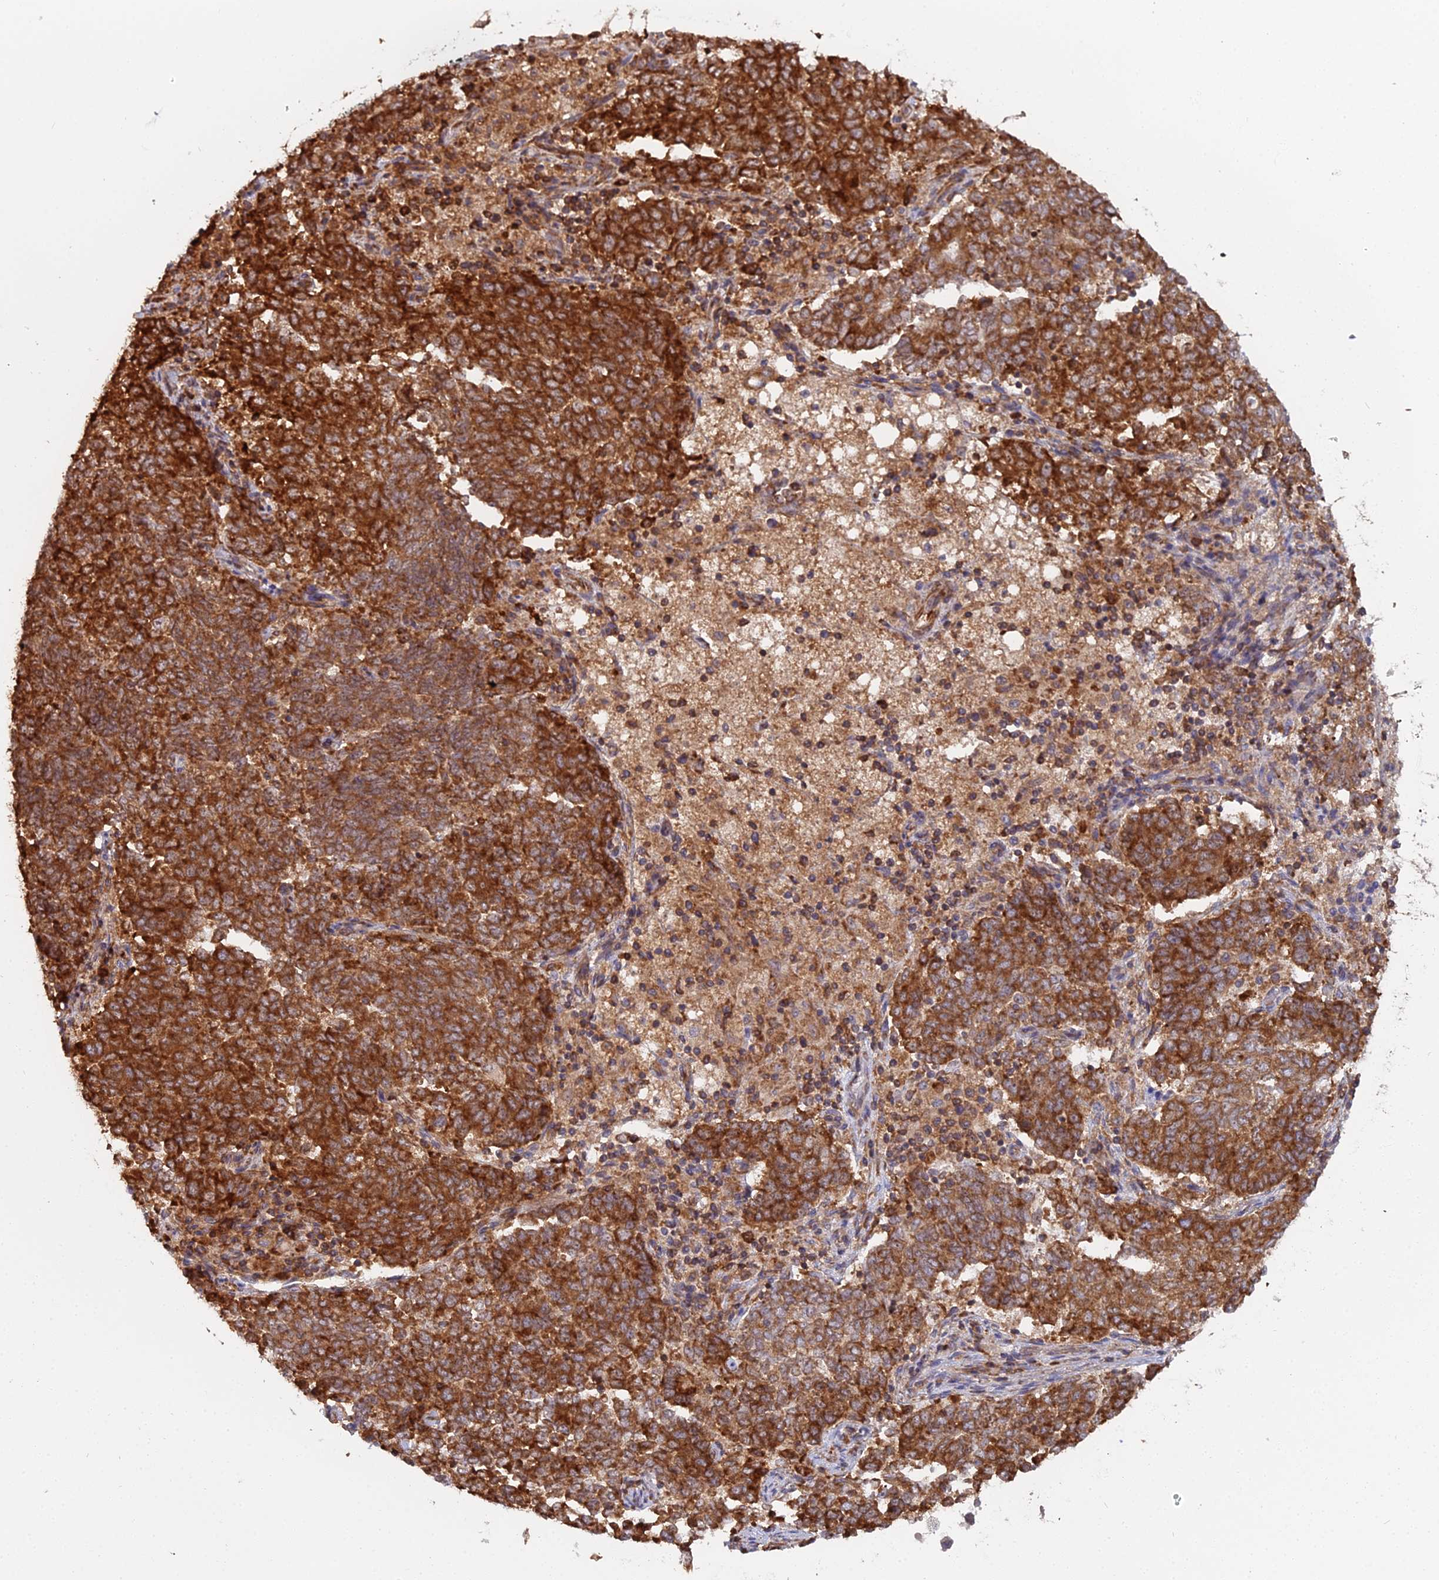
{"staining": {"intensity": "strong", "quantity": ">75%", "location": "cytoplasmic/membranous"}, "tissue": "endometrial cancer", "cell_type": "Tumor cells", "image_type": "cancer", "snomed": [{"axis": "morphology", "description": "Adenocarcinoma, NOS"}, {"axis": "topography", "description": "Endometrium"}], "caption": "This is an image of immunohistochemistry (IHC) staining of adenocarcinoma (endometrial), which shows strong positivity in the cytoplasmic/membranous of tumor cells.", "gene": "RPL26", "patient": {"sex": "female", "age": 80}}